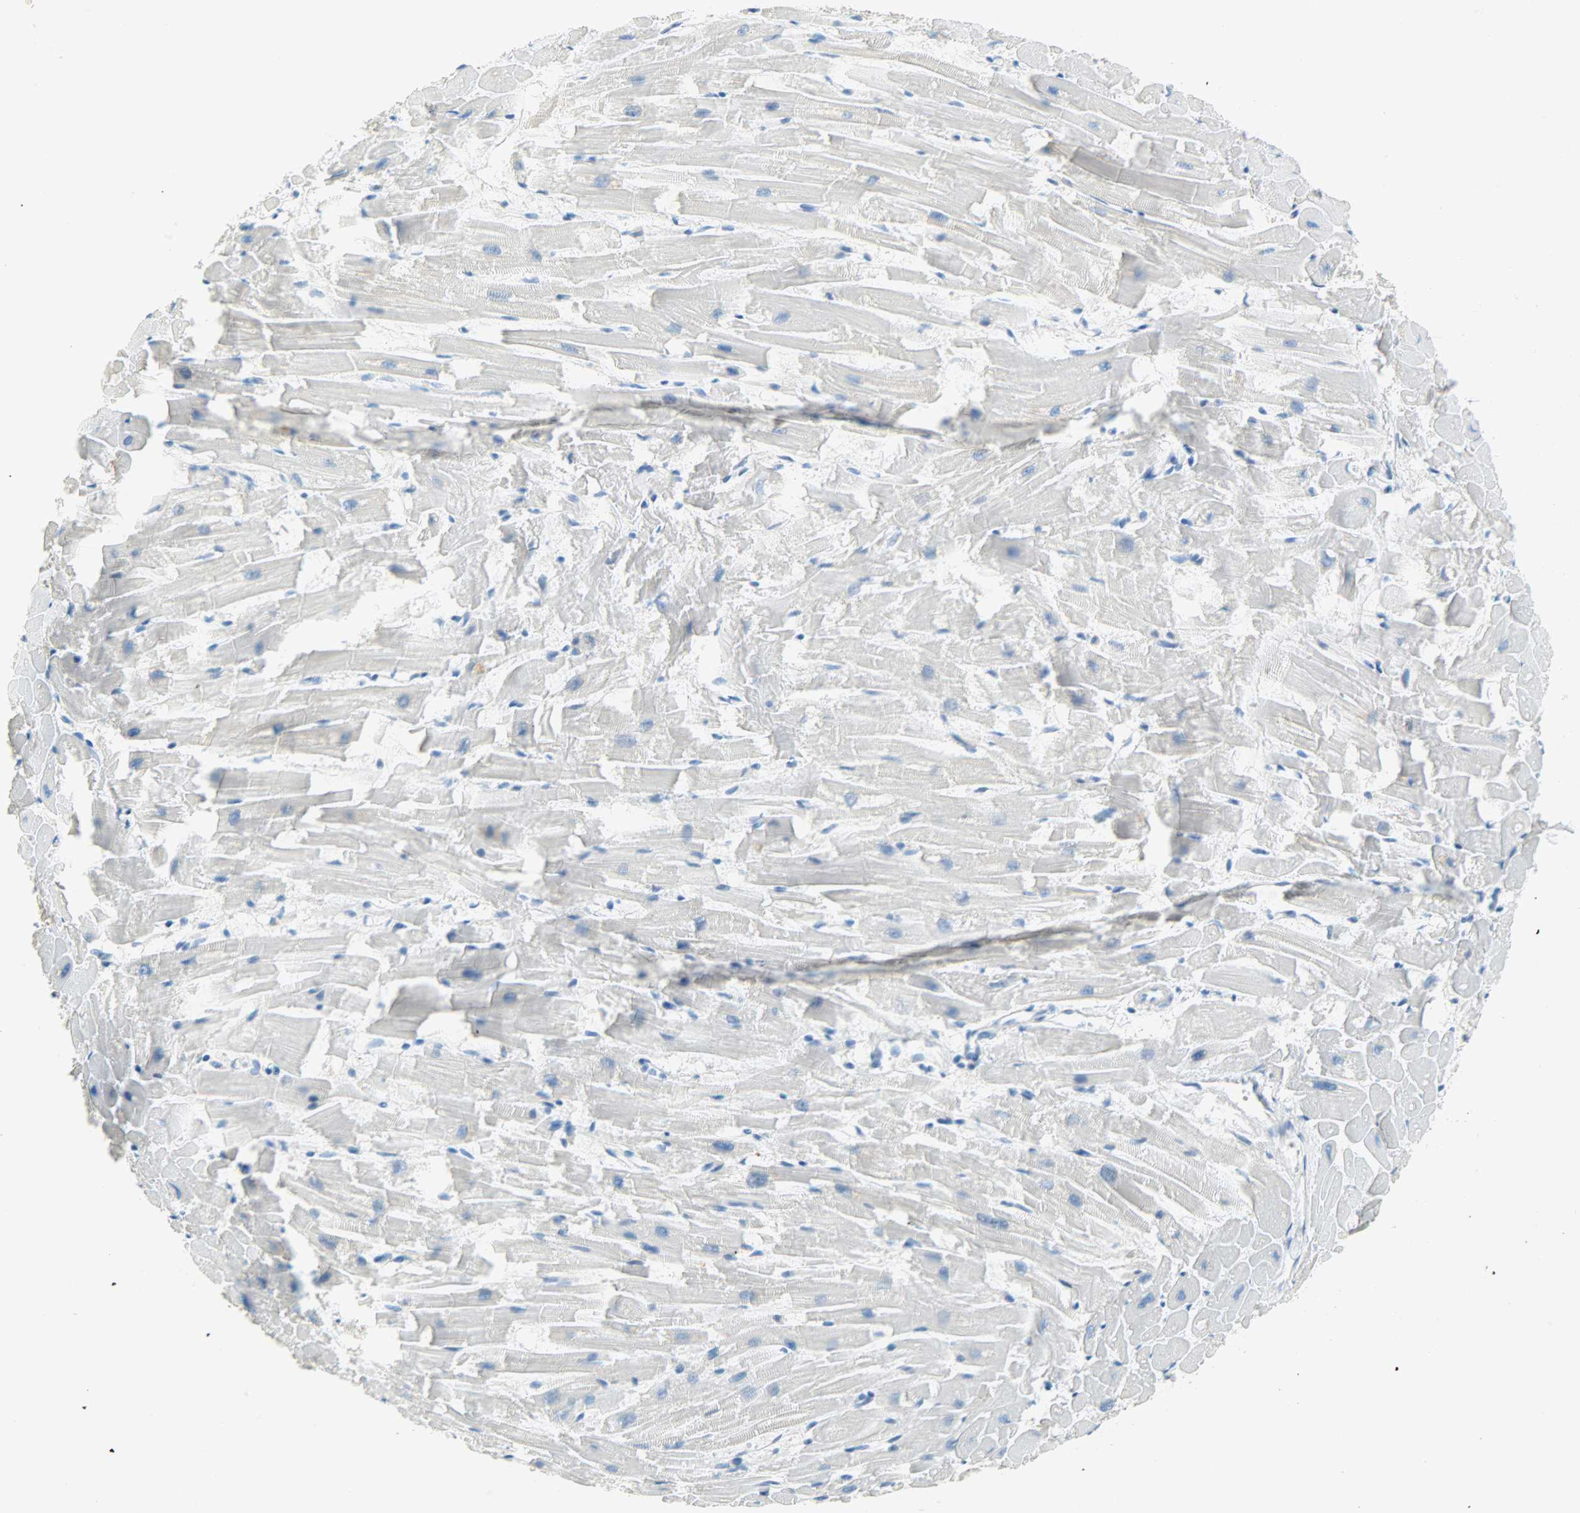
{"staining": {"intensity": "negative", "quantity": "none", "location": "none"}, "tissue": "heart muscle", "cell_type": "Cardiomyocytes", "image_type": "normal", "snomed": [{"axis": "morphology", "description": "Normal tissue, NOS"}, {"axis": "topography", "description": "Heart"}], "caption": "Protein analysis of benign heart muscle exhibits no significant positivity in cardiomyocytes. Brightfield microscopy of immunohistochemistry (IHC) stained with DAB (3,3'-diaminobenzidine) (brown) and hematoxylin (blue), captured at high magnification.", "gene": "PROM1", "patient": {"sex": "female", "age": 19}}